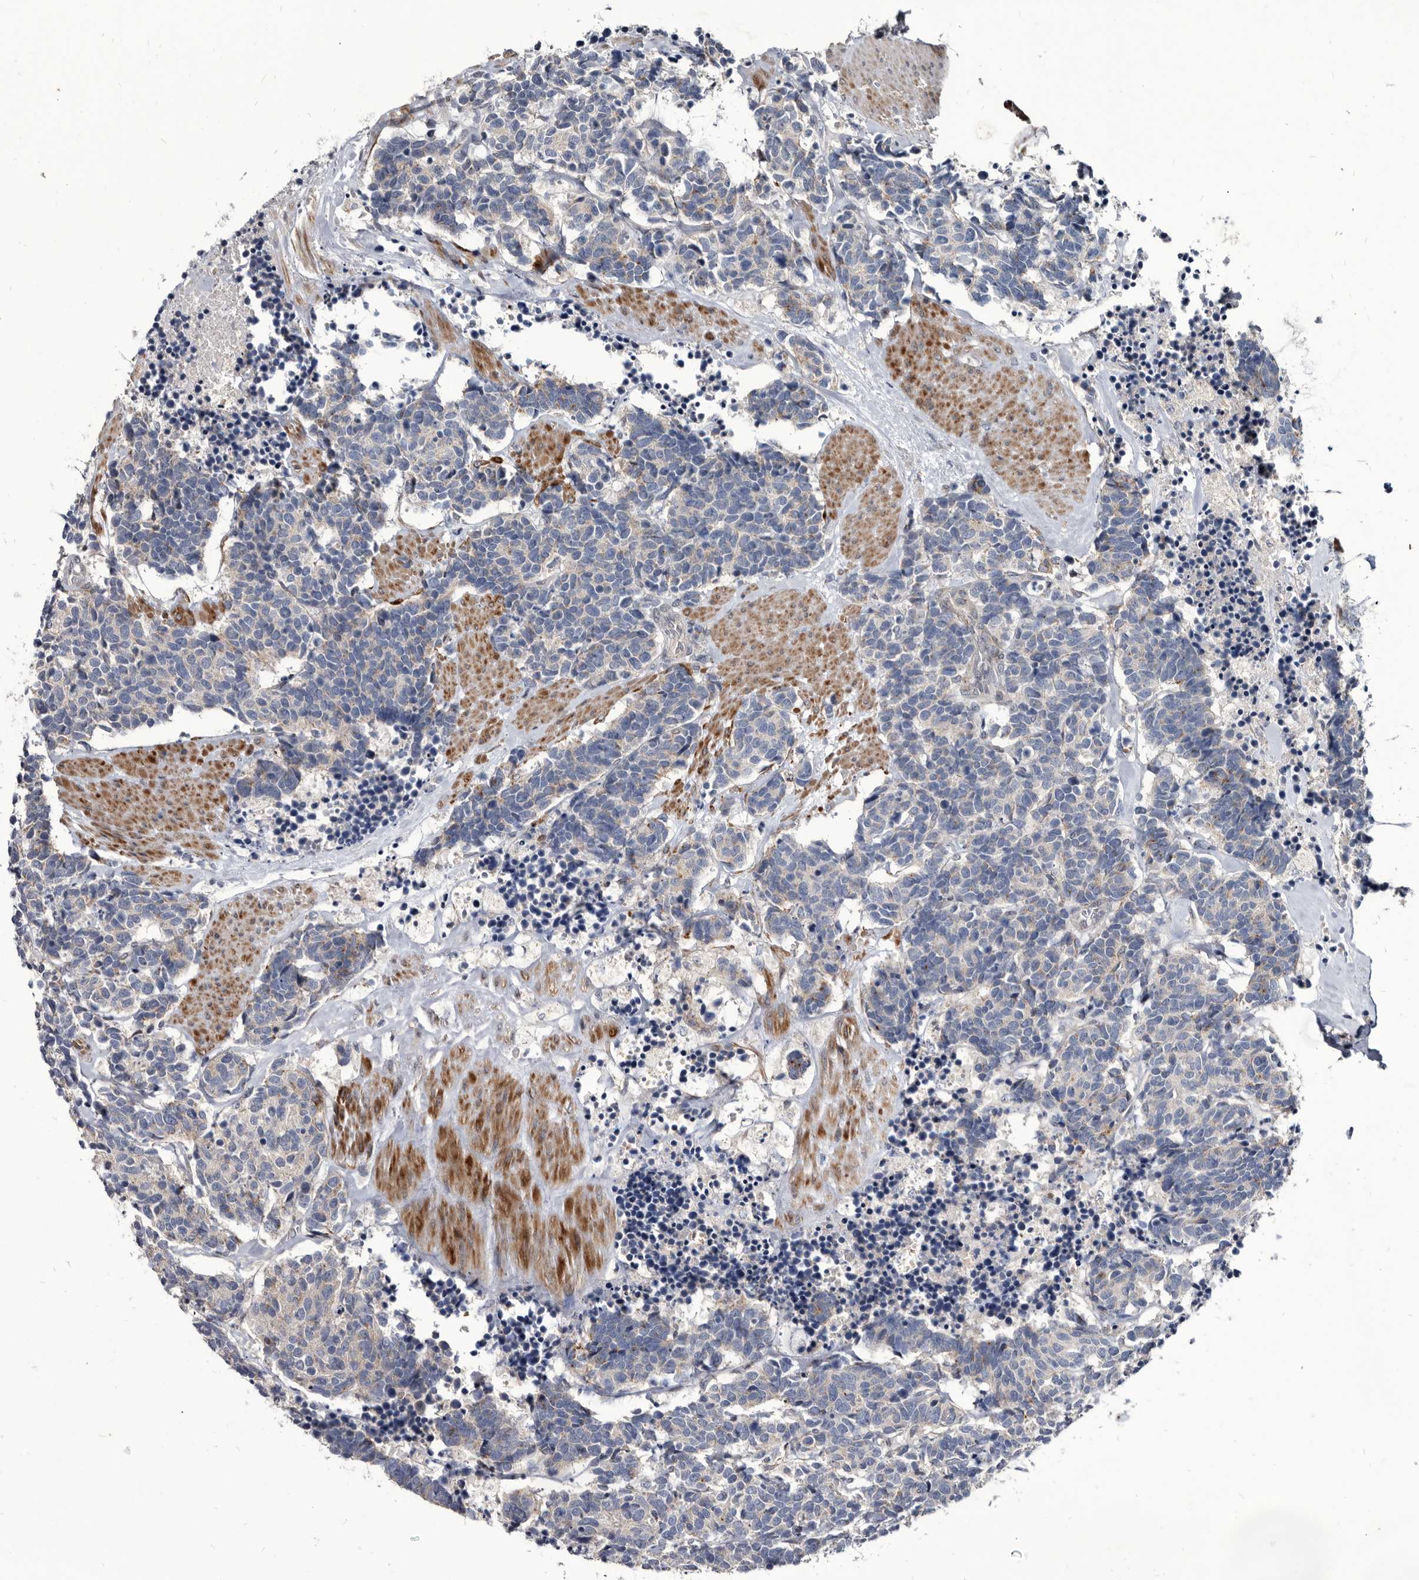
{"staining": {"intensity": "negative", "quantity": "none", "location": "none"}, "tissue": "carcinoid", "cell_type": "Tumor cells", "image_type": "cancer", "snomed": [{"axis": "morphology", "description": "Carcinoma, NOS"}, {"axis": "morphology", "description": "Carcinoid, malignant, NOS"}, {"axis": "topography", "description": "Urinary bladder"}], "caption": "DAB immunohistochemical staining of human carcinoid (malignant) displays no significant expression in tumor cells.", "gene": "PROM1", "patient": {"sex": "male", "age": 57}}